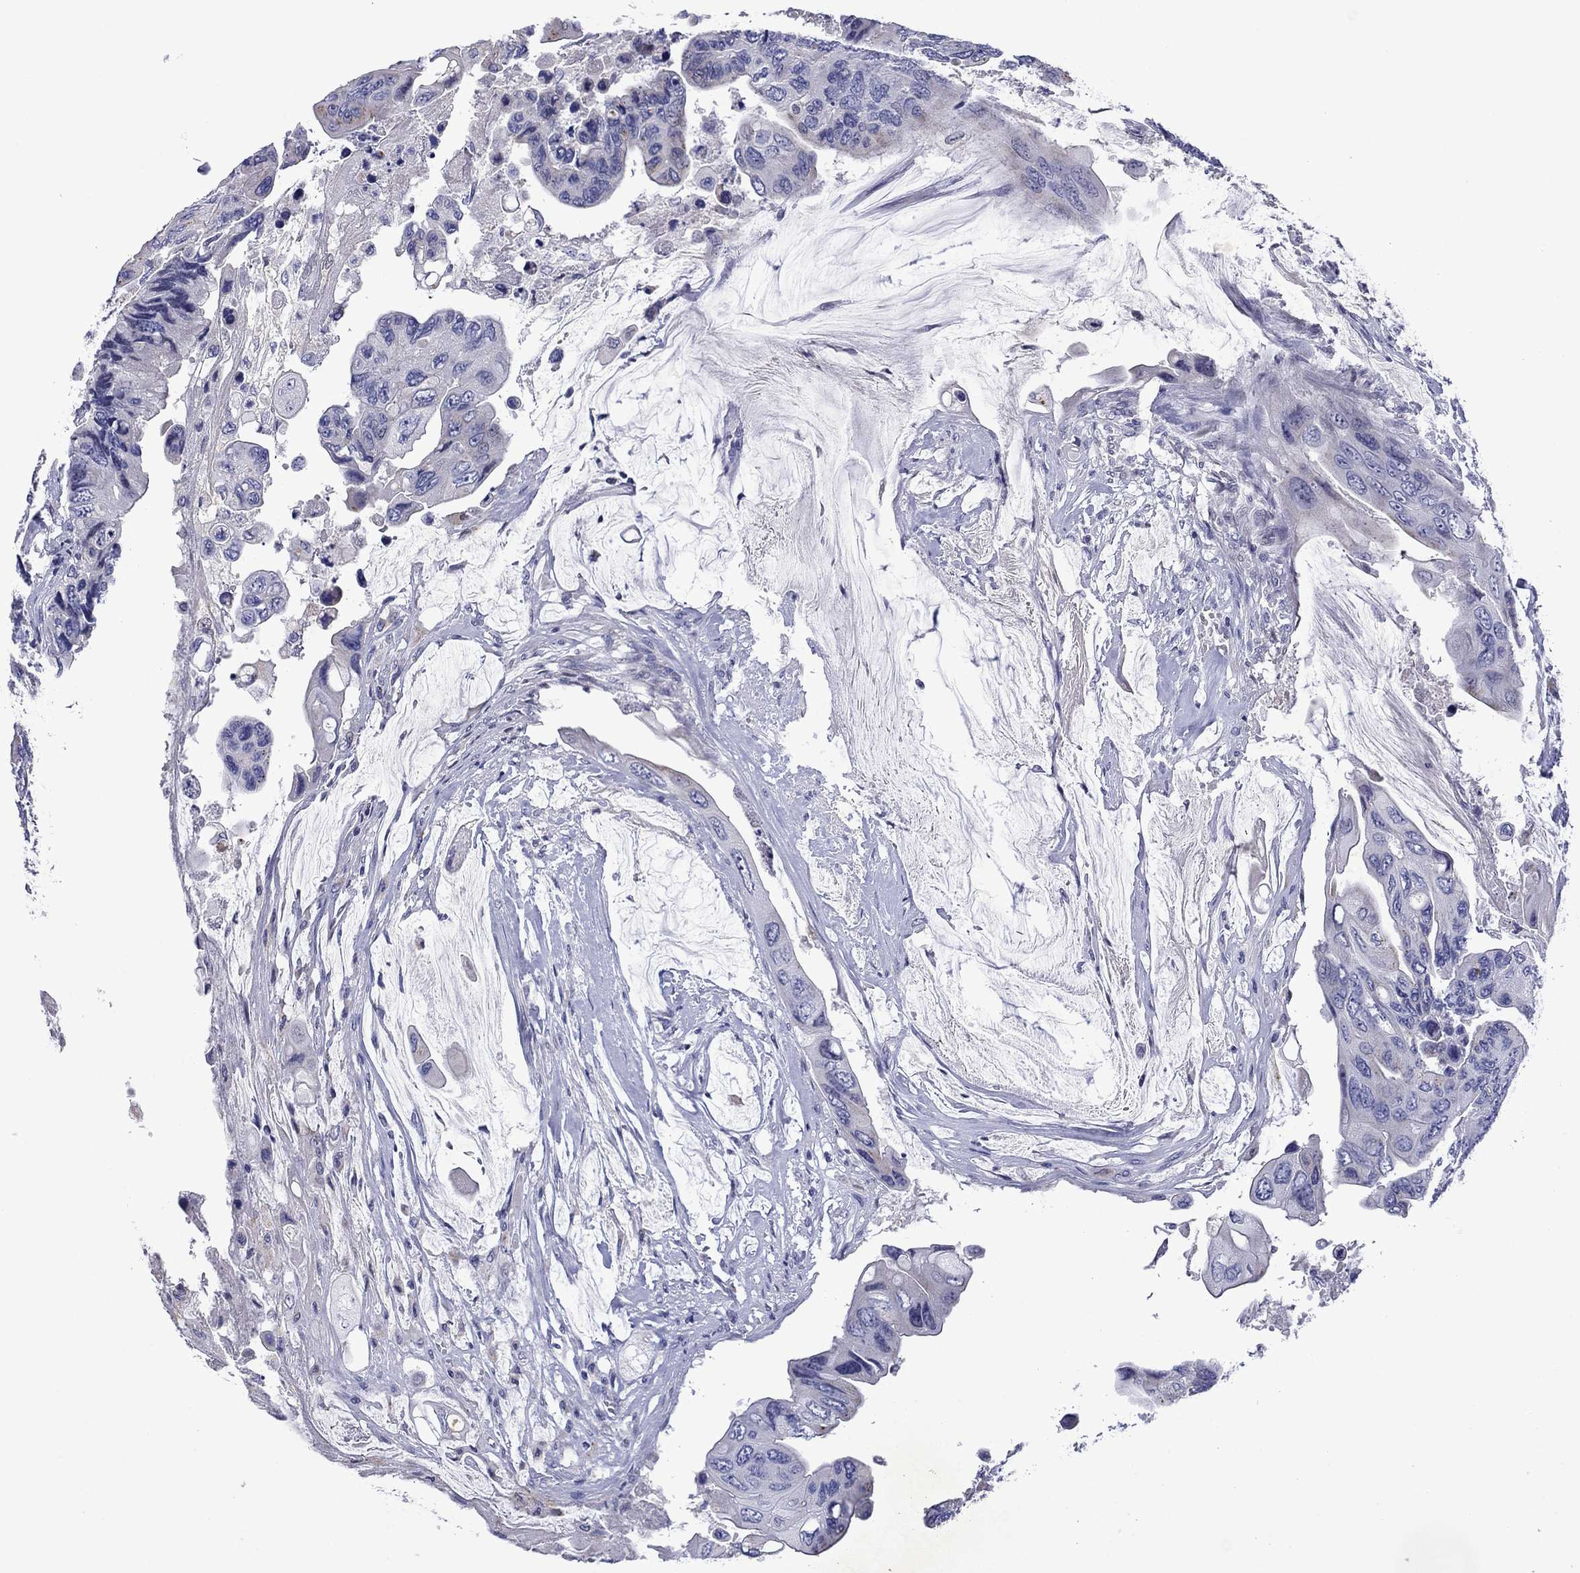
{"staining": {"intensity": "negative", "quantity": "none", "location": "none"}, "tissue": "colorectal cancer", "cell_type": "Tumor cells", "image_type": "cancer", "snomed": [{"axis": "morphology", "description": "Adenocarcinoma, NOS"}, {"axis": "topography", "description": "Rectum"}], "caption": "DAB (3,3'-diaminobenzidine) immunohistochemical staining of colorectal cancer shows no significant positivity in tumor cells.", "gene": "PIWIL1", "patient": {"sex": "male", "age": 63}}